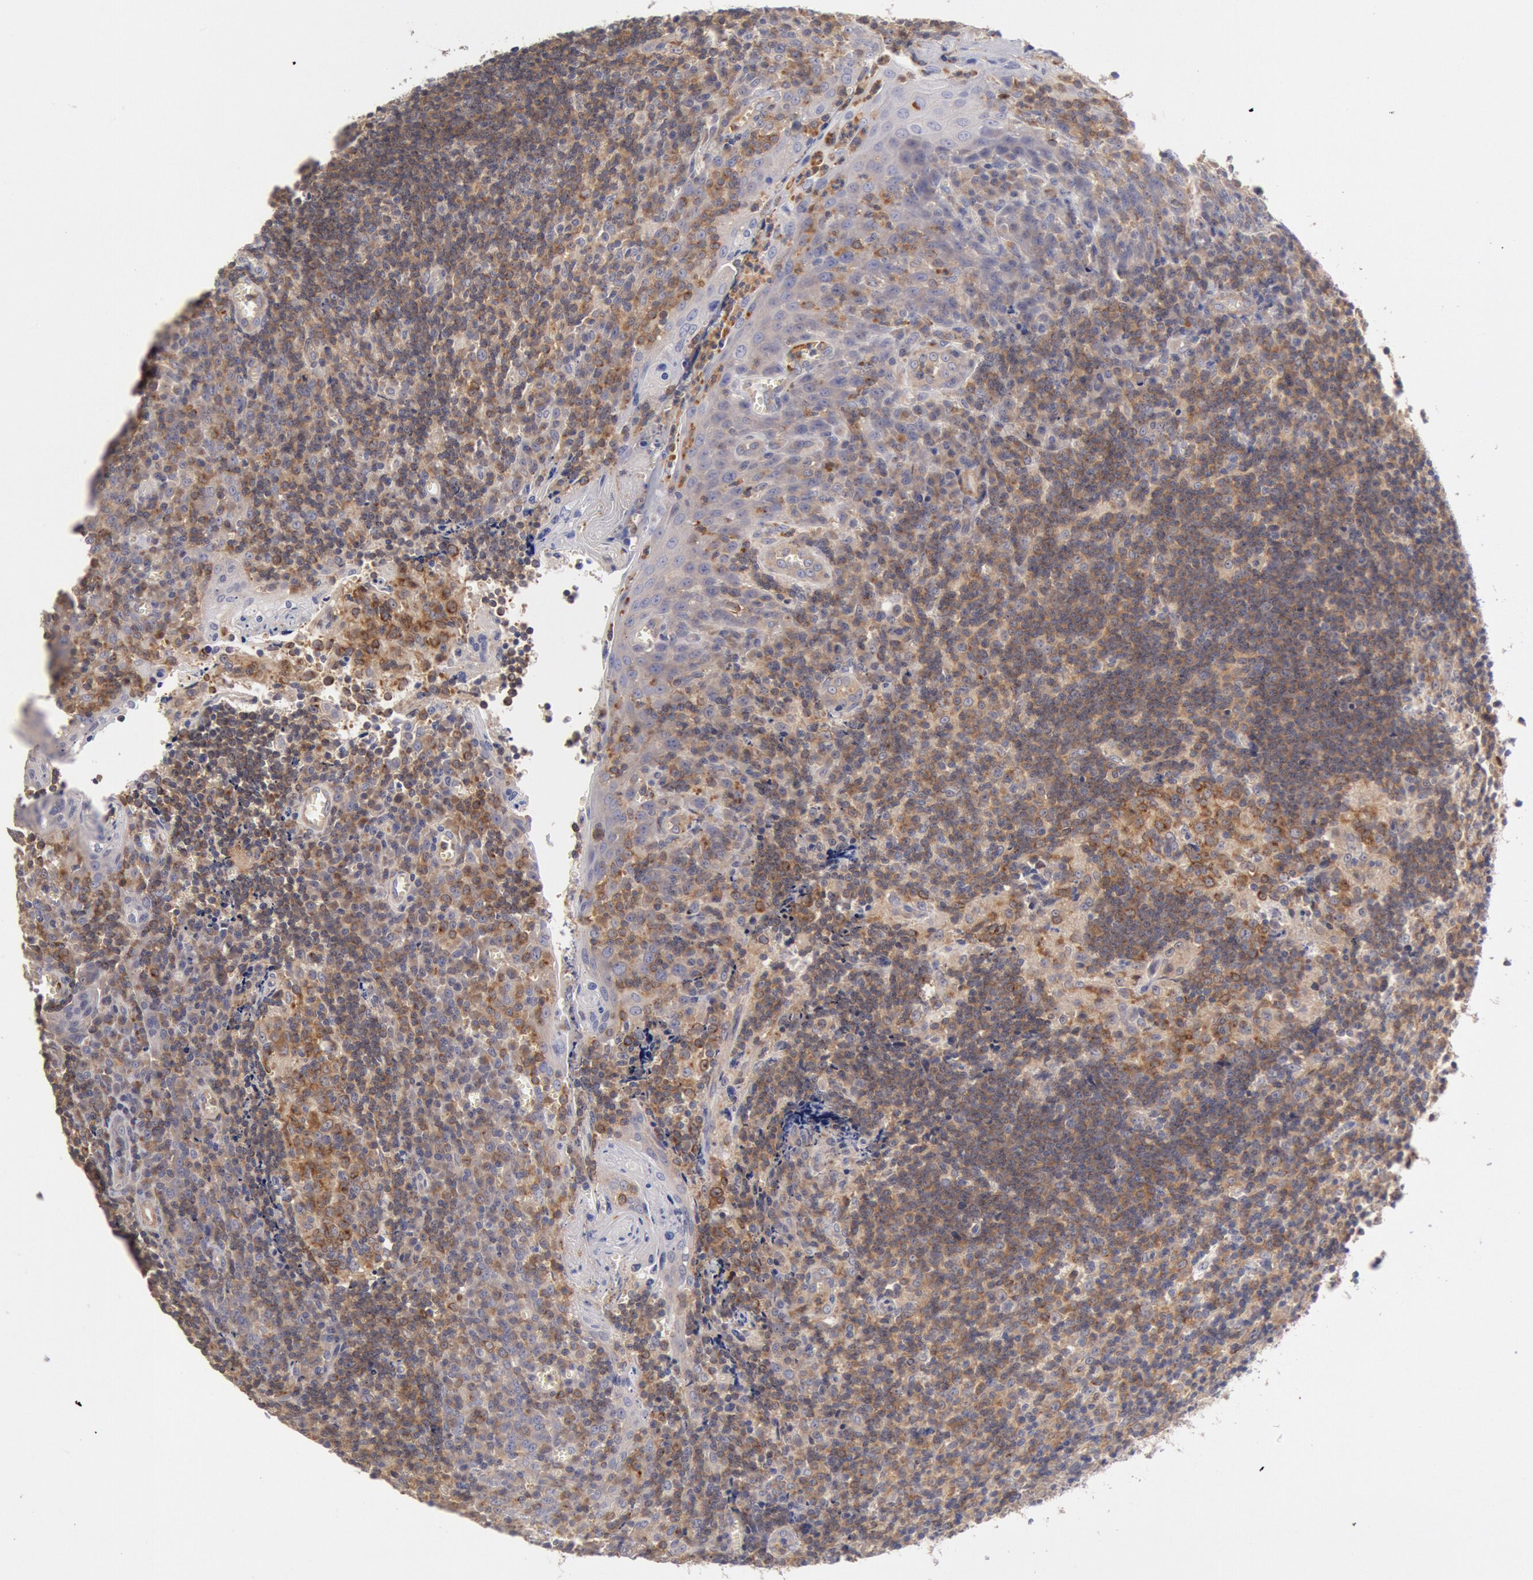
{"staining": {"intensity": "moderate", "quantity": "25%-75%", "location": "cytoplasmic/membranous"}, "tissue": "tonsil", "cell_type": "Germinal center cells", "image_type": "normal", "snomed": [{"axis": "morphology", "description": "Normal tissue, NOS"}, {"axis": "topography", "description": "Tonsil"}], "caption": "IHC staining of unremarkable tonsil, which displays medium levels of moderate cytoplasmic/membranous staining in about 25%-75% of germinal center cells indicating moderate cytoplasmic/membranous protein staining. The staining was performed using DAB (3,3'-diaminobenzidine) (brown) for protein detection and nuclei were counterstained in hematoxylin (blue).", "gene": "TMED8", "patient": {"sex": "male", "age": 20}}